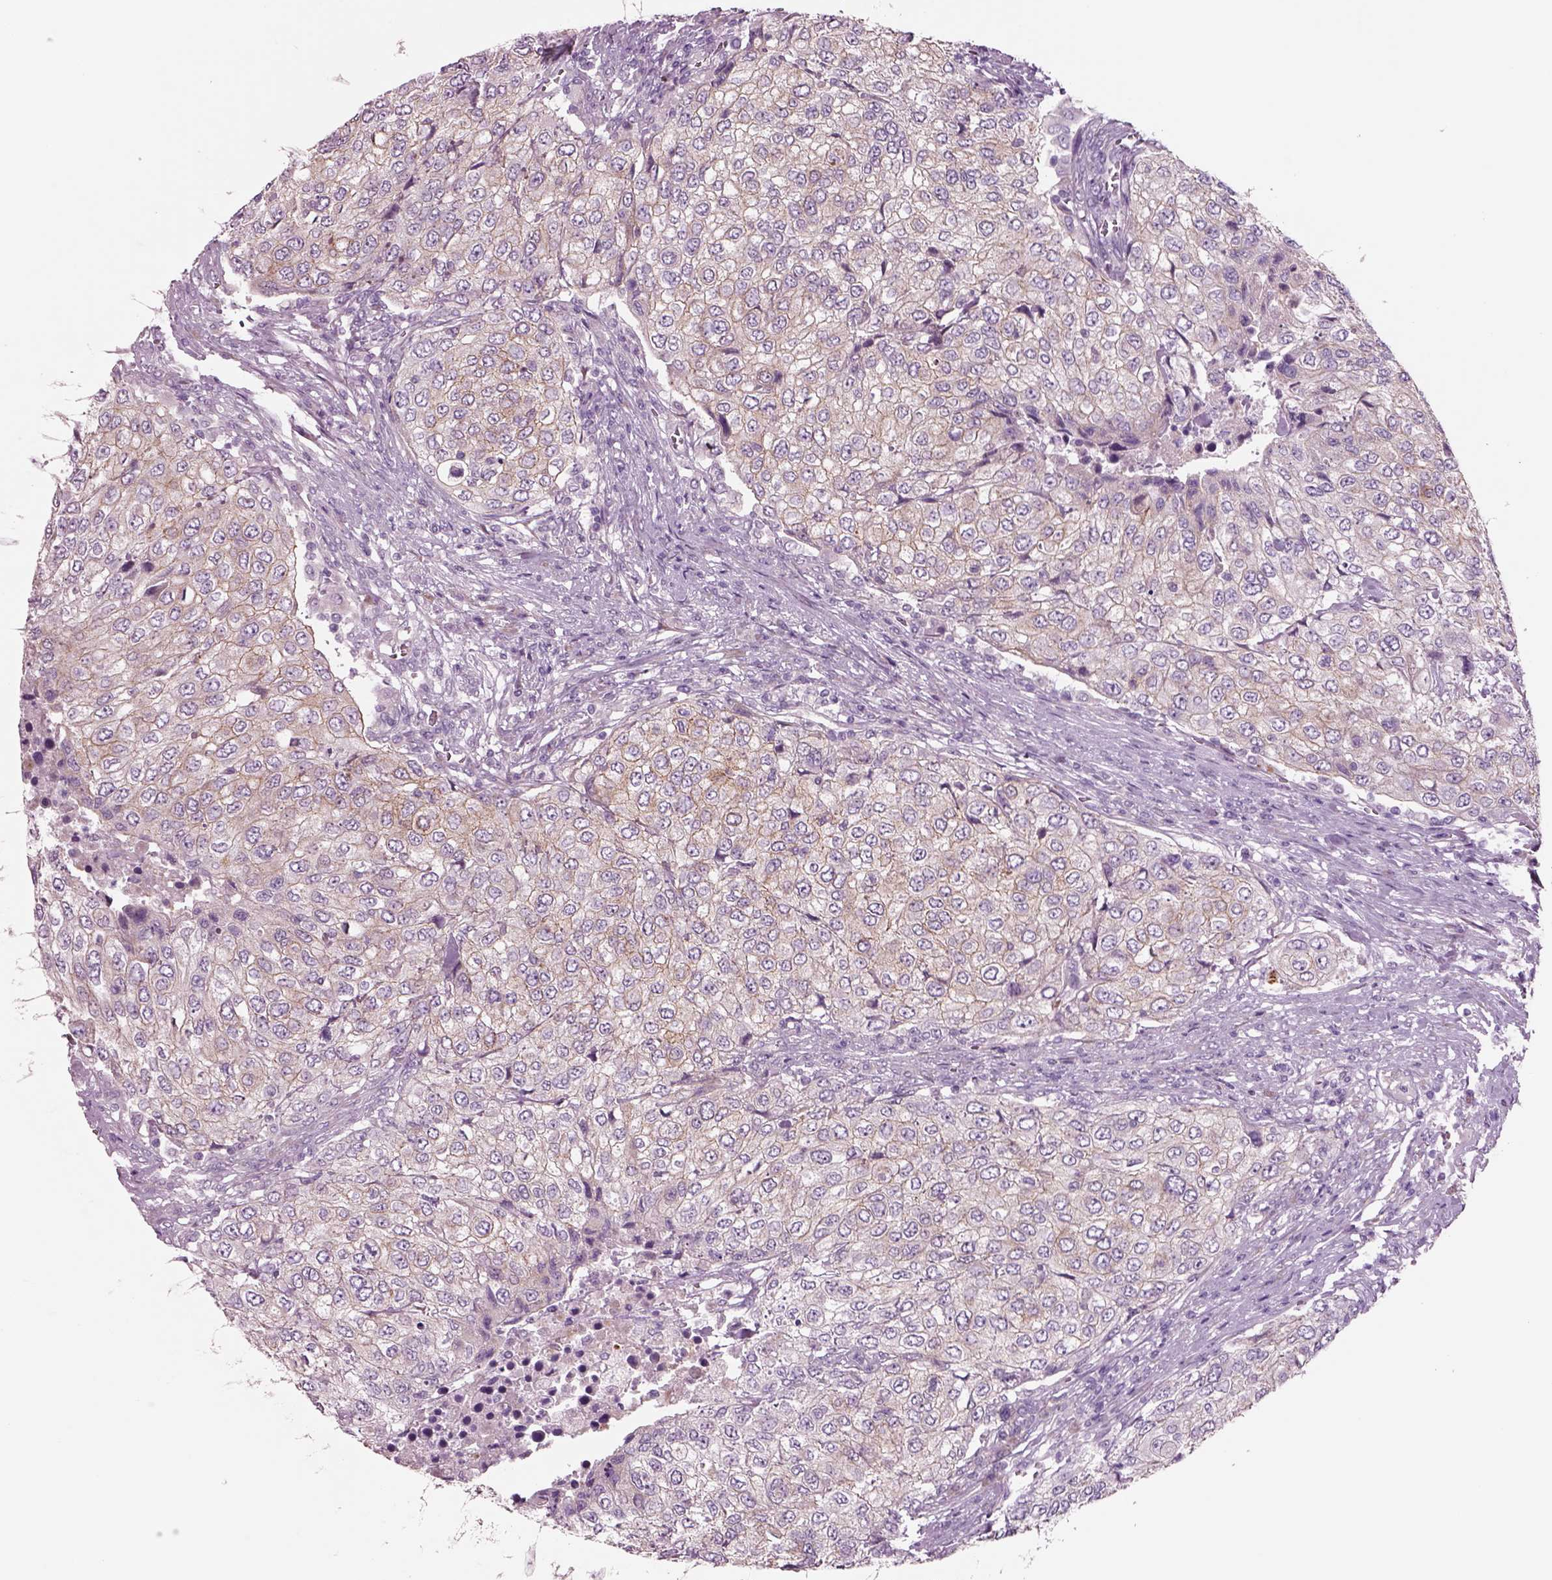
{"staining": {"intensity": "weak", "quantity": "<25%", "location": "cytoplasmic/membranous"}, "tissue": "urothelial cancer", "cell_type": "Tumor cells", "image_type": "cancer", "snomed": [{"axis": "morphology", "description": "Urothelial carcinoma, High grade"}, {"axis": "topography", "description": "Urinary bladder"}], "caption": "An image of human urothelial carcinoma (high-grade) is negative for staining in tumor cells. (DAB IHC, high magnification).", "gene": "PLPP7", "patient": {"sex": "female", "age": 78}}